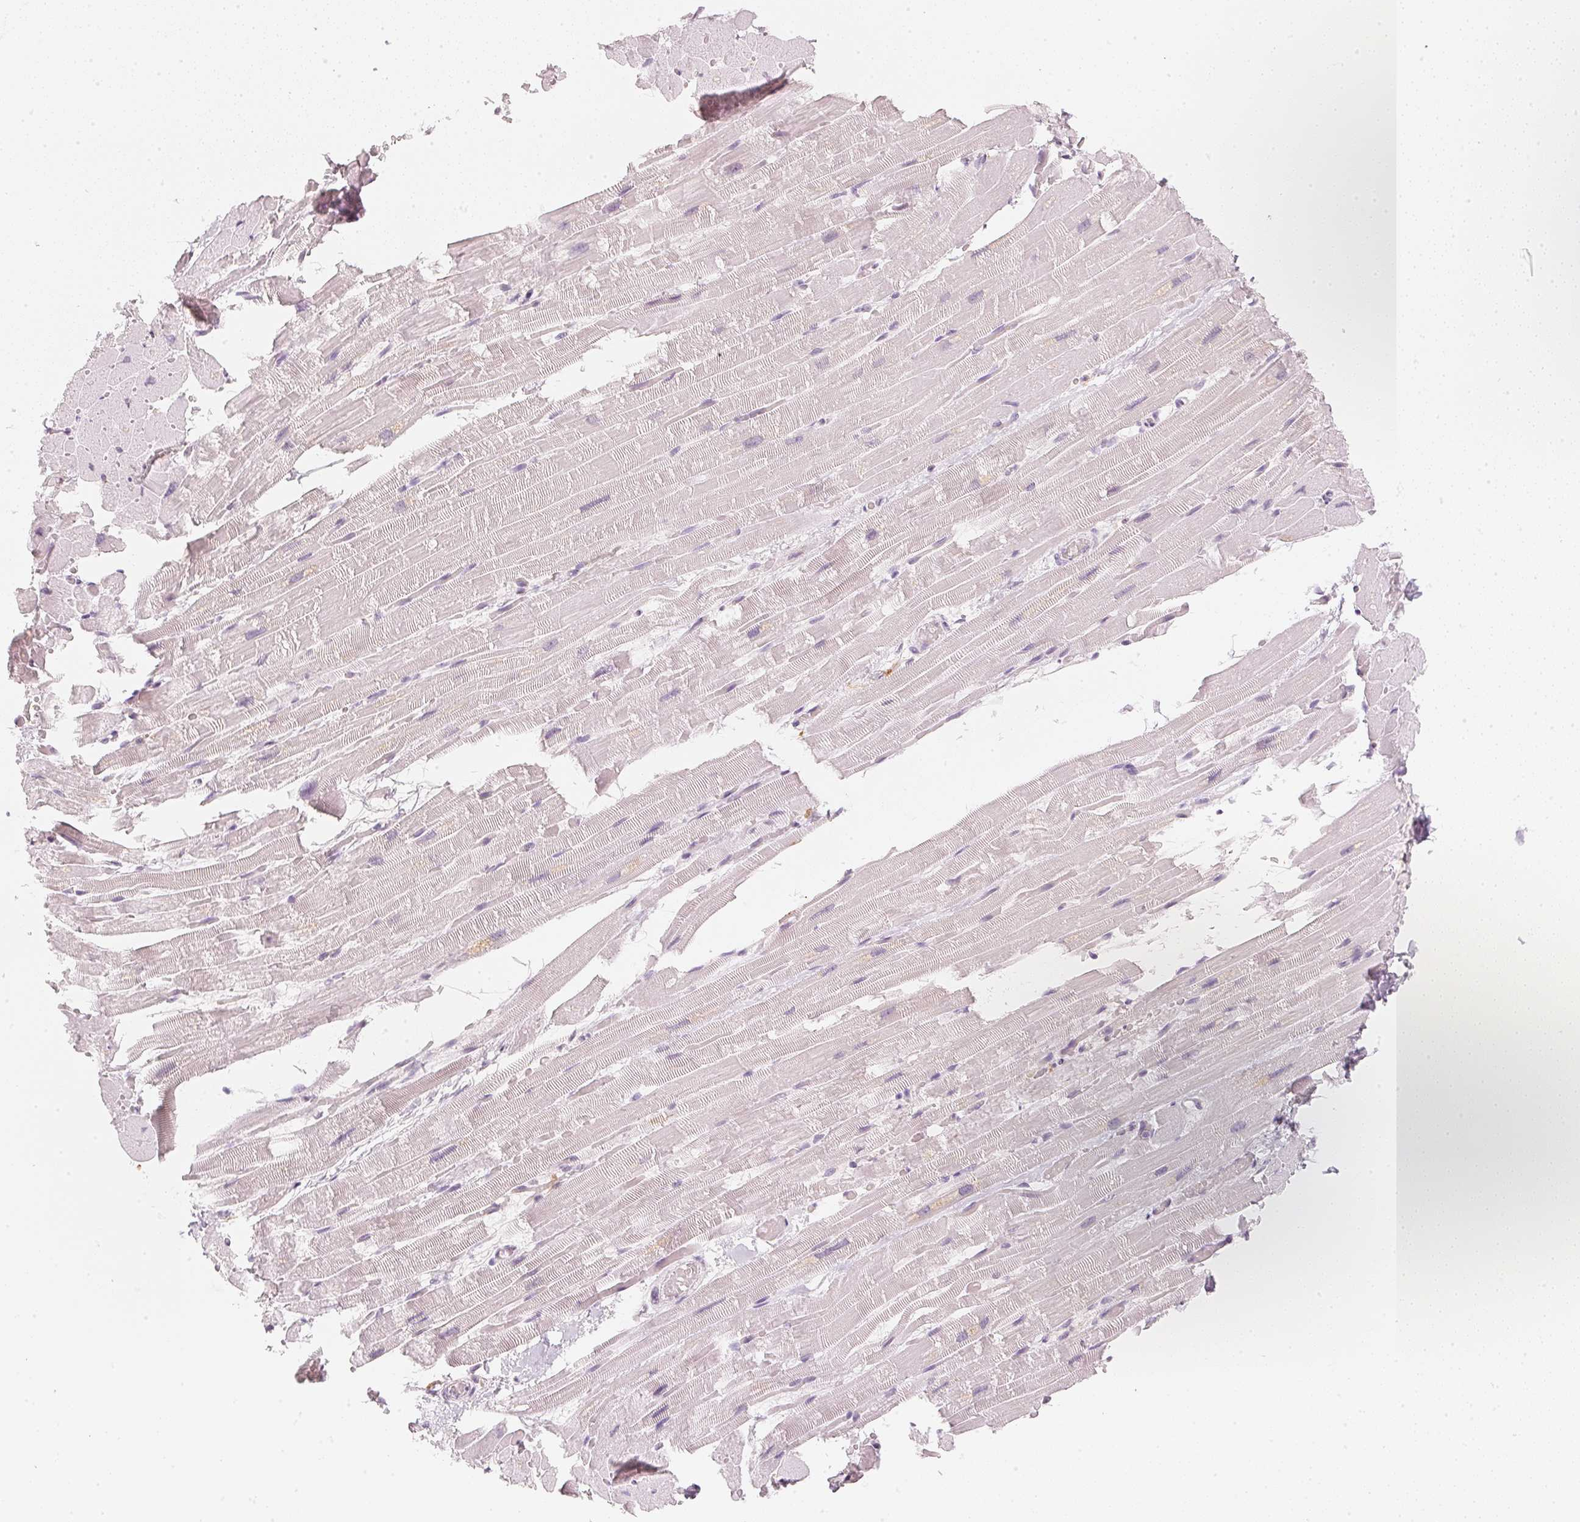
{"staining": {"intensity": "negative", "quantity": "none", "location": "none"}, "tissue": "heart muscle", "cell_type": "Cardiomyocytes", "image_type": "normal", "snomed": [{"axis": "morphology", "description": "Normal tissue, NOS"}, {"axis": "topography", "description": "Heart"}], "caption": "This is a image of immunohistochemistry staining of benign heart muscle, which shows no expression in cardiomyocytes. (DAB IHC visualized using brightfield microscopy, high magnification).", "gene": "CFAP276", "patient": {"sex": "male", "age": 37}}